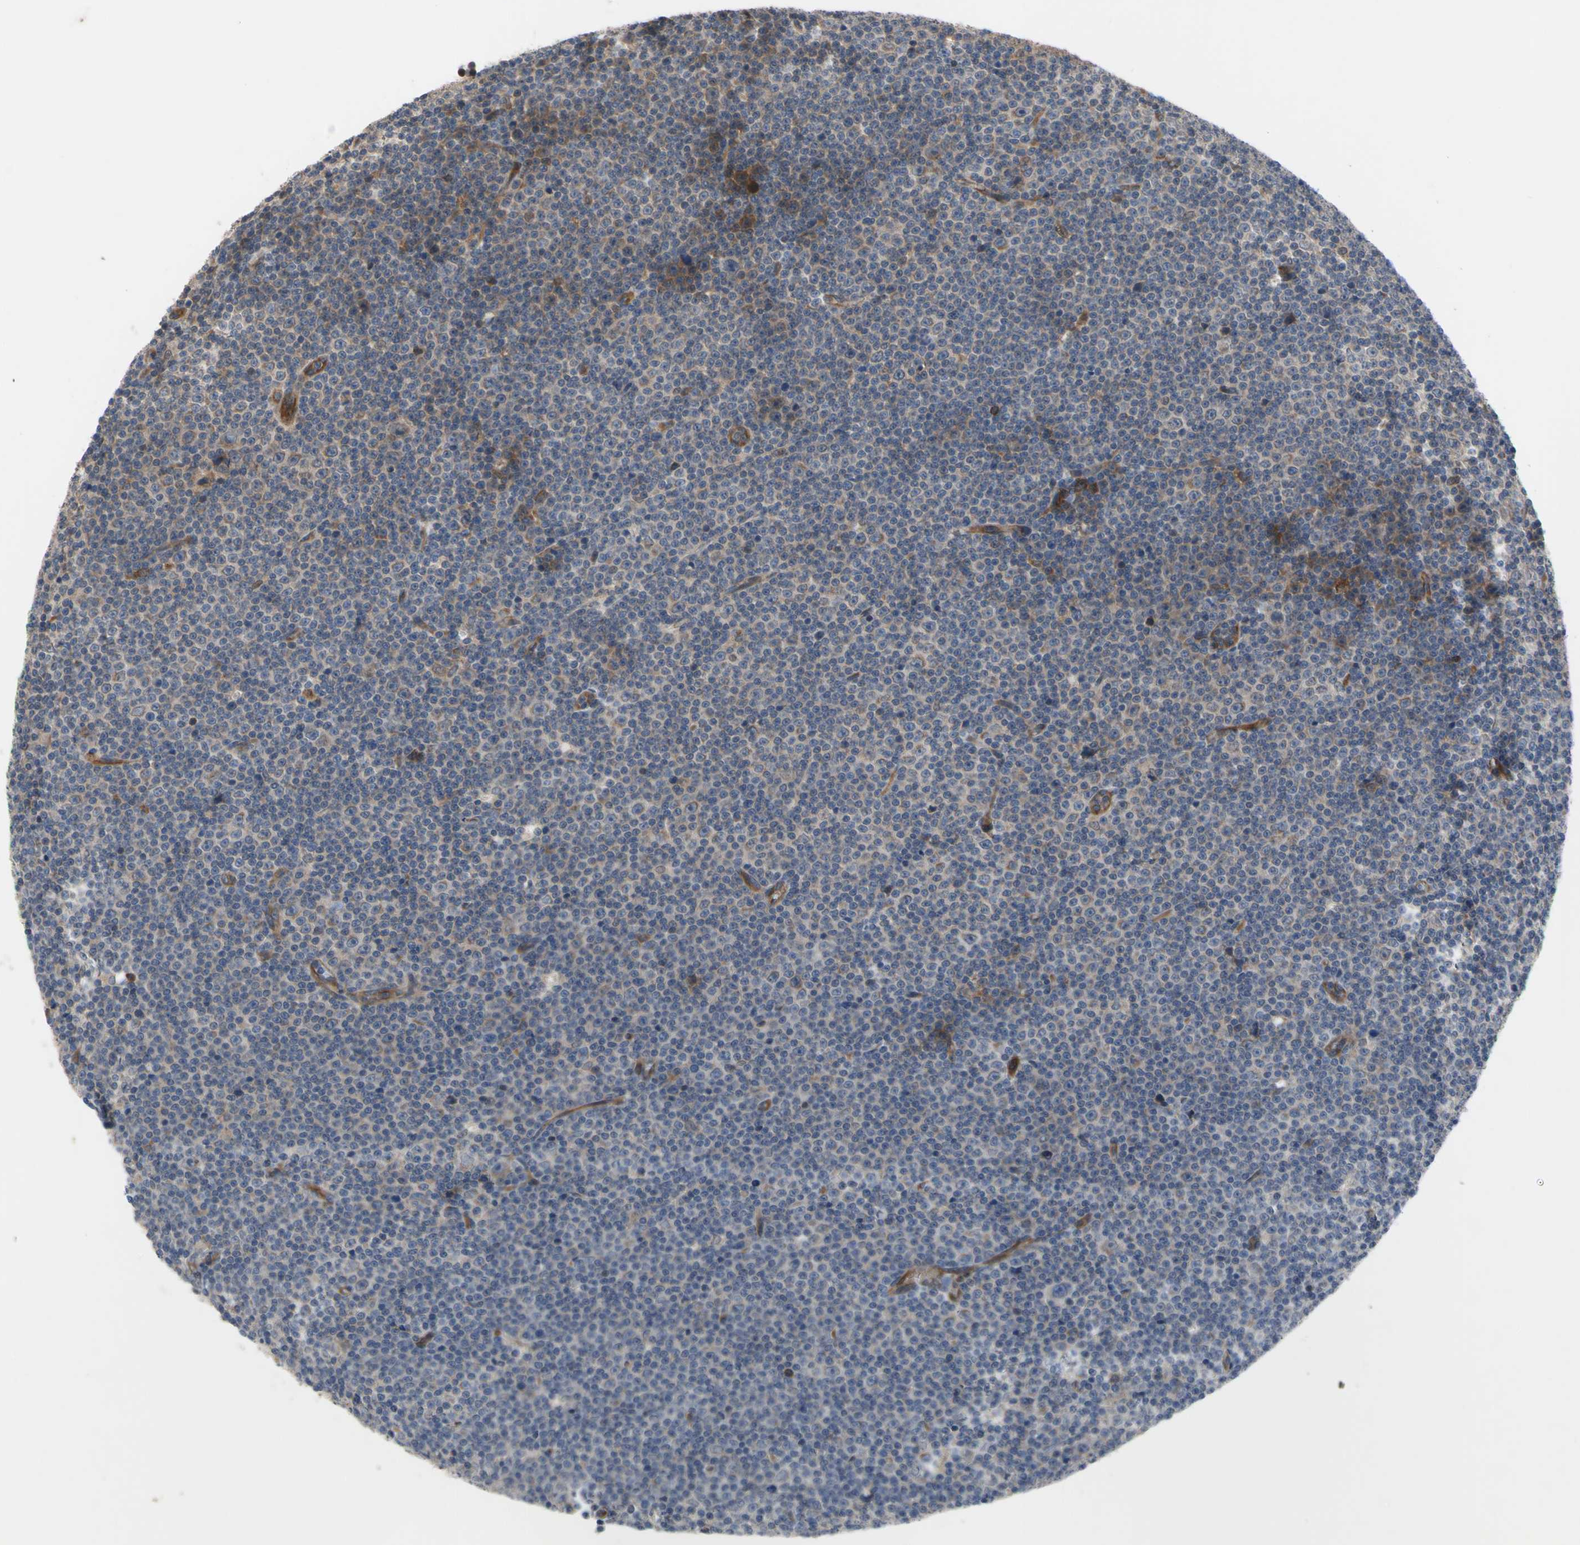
{"staining": {"intensity": "weak", "quantity": "25%-75%", "location": "cytoplasmic/membranous"}, "tissue": "lymphoma", "cell_type": "Tumor cells", "image_type": "cancer", "snomed": [{"axis": "morphology", "description": "Malignant lymphoma, non-Hodgkin's type, Low grade"}, {"axis": "topography", "description": "Lymph node"}], "caption": "Protein expression analysis of low-grade malignant lymphoma, non-Hodgkin's type shows weak cytoplasmic/membranous staining in about 25%-75% of tumor cells.", "gene": "XIAP", "patient": {"sex": "female", "age": 67}}